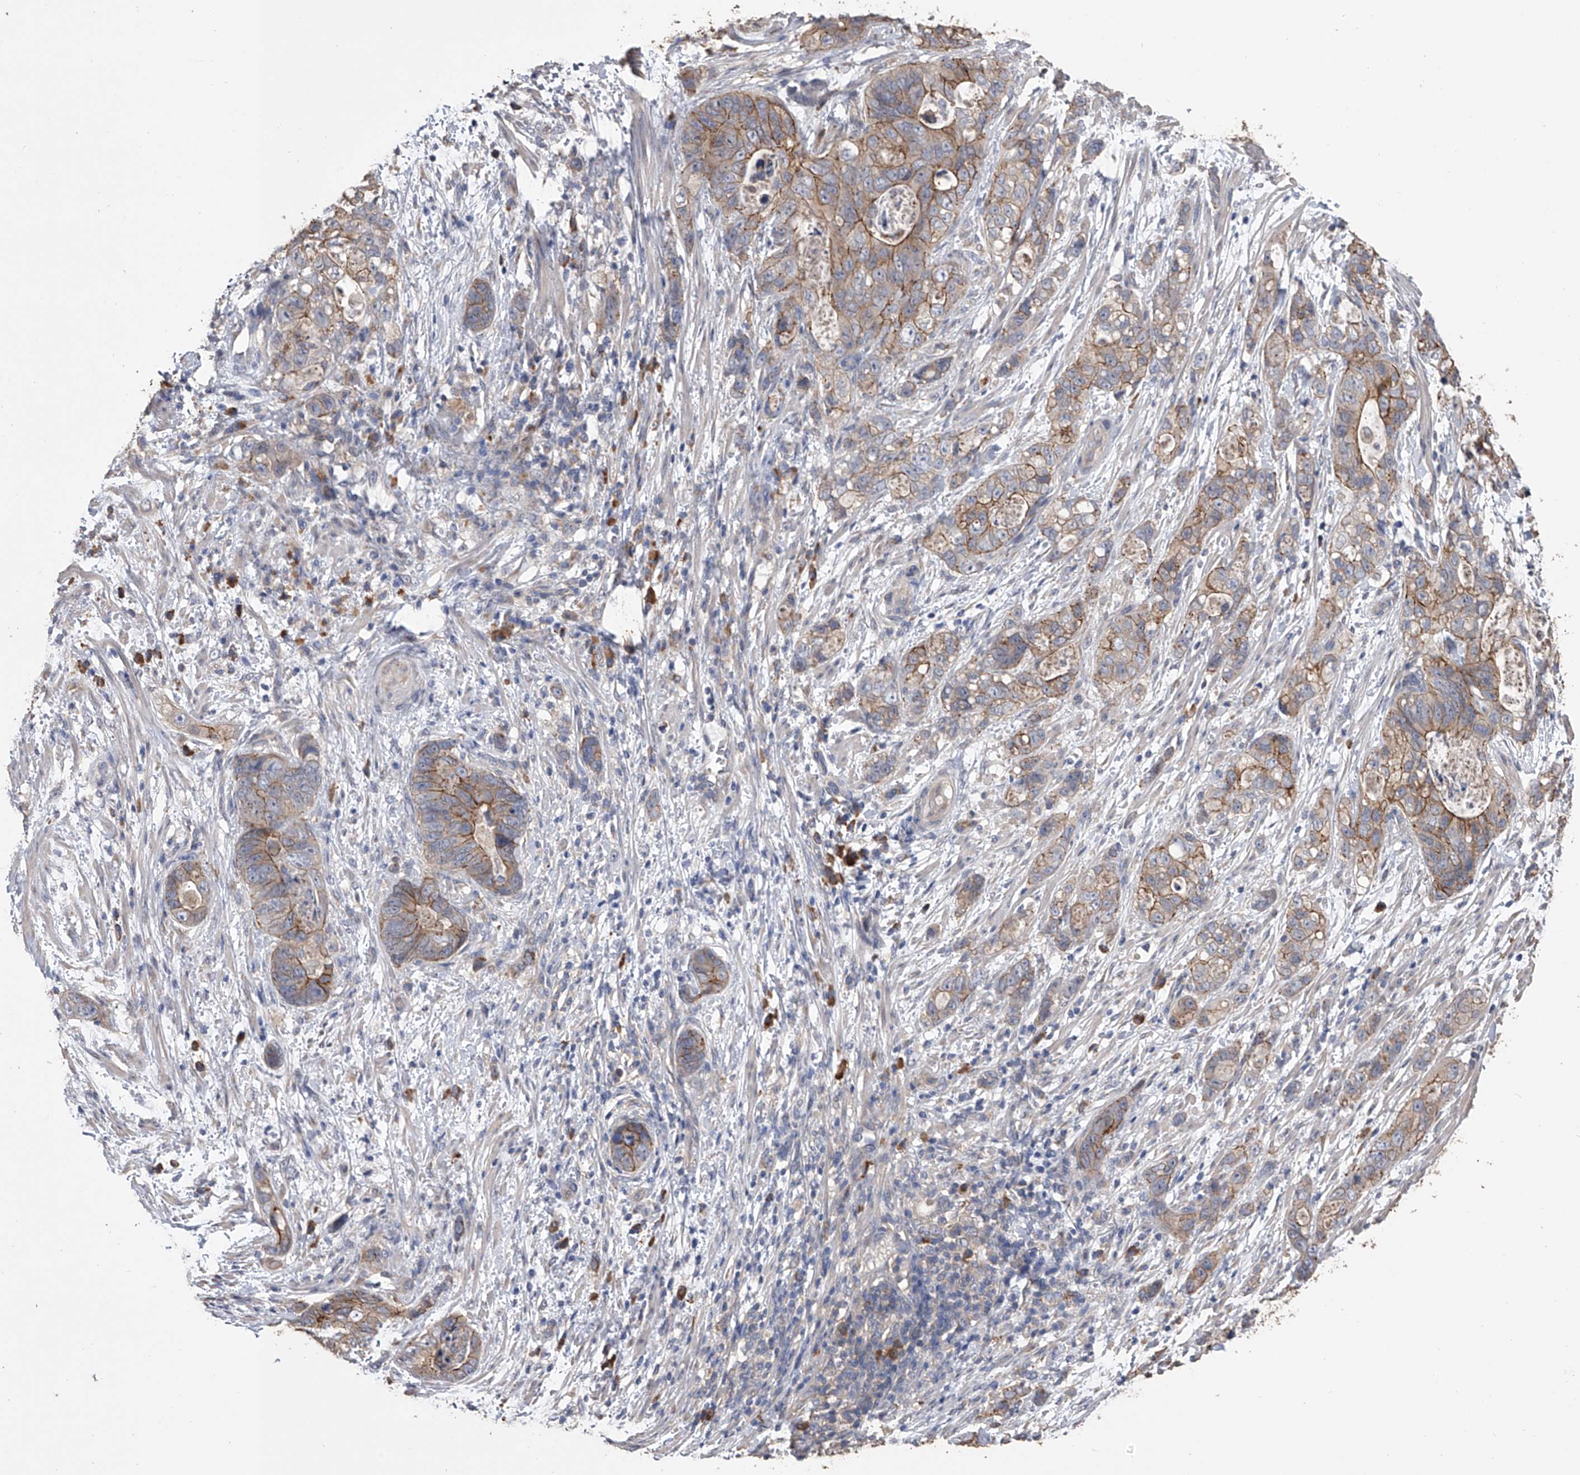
{"staining": {"intensity": "moderate", "quantity": "25%-75%", "location": "cytoplasmic/membranous"}, "tissue": "stomach cancer", "cell_type": "Tumor cells", "image_type": "cancer", "snomed": [{"axis": "morphology", "description": "Normal tissue, NOS"}, {"axis": "morphology", "description": "Adenocarcinoma, NOS"}, {"axis": "topography", "description": "Stomach"}], "caption": "Adenocarcinoma (stomach) stained with a protein marker shows moderate staining in tumor cells.", "gene": "ZNF343", "patient": {"sex": "female", "age": 89}}